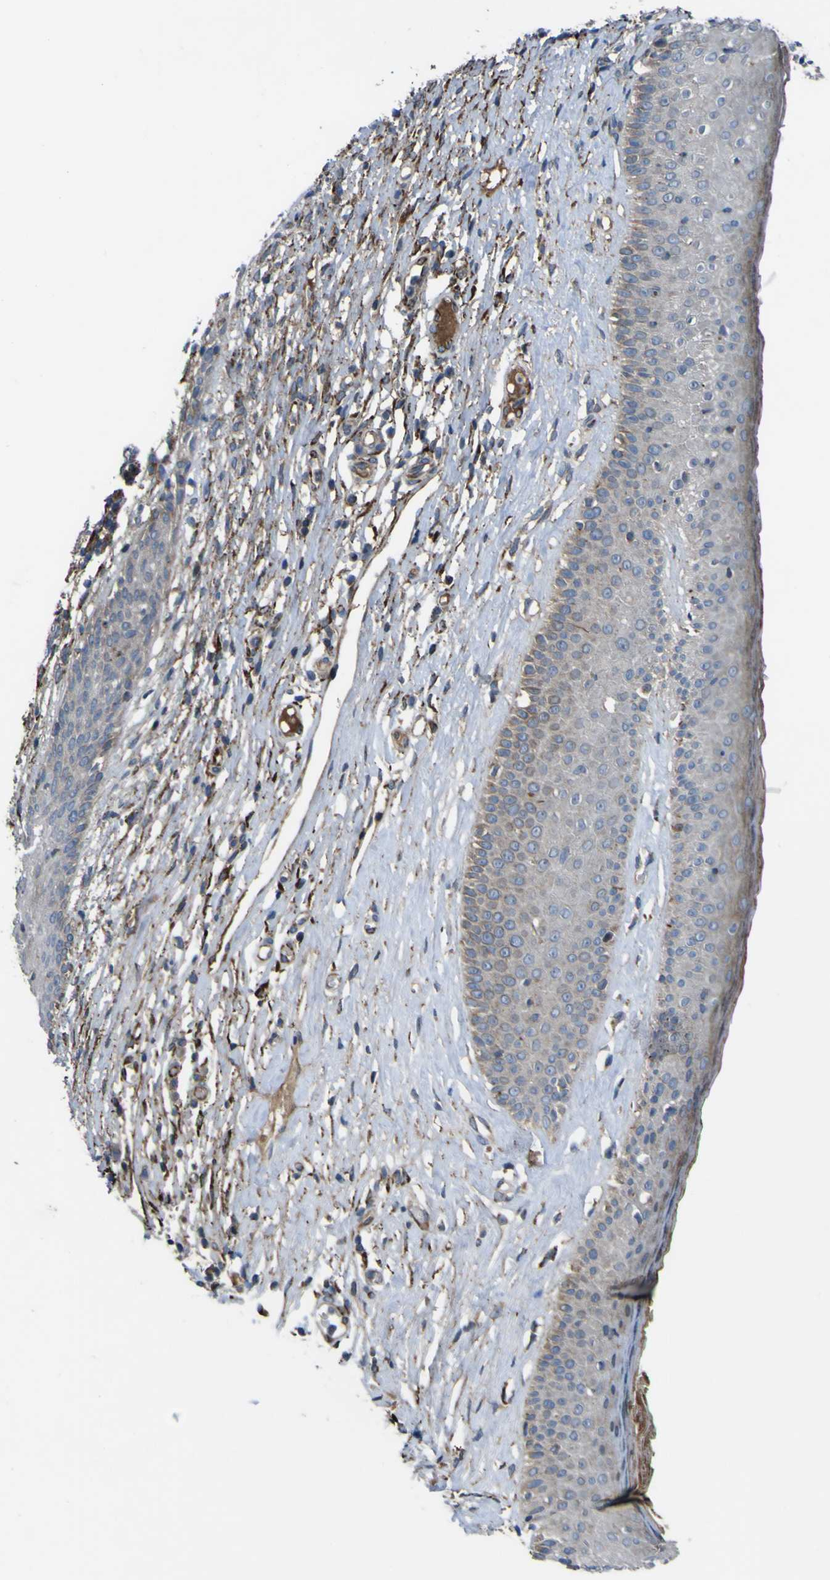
{"staining": {"intensity": "weak", "quantity": "<25%", "location": "cytoplasmic/membranous"}, "tissue": "skin cancer", "cell_type": "Tumor cells", "image_type": "cancer", "snomed": [{"axis": "morphology", "description": "Basal cell carcinoma"}, {"axis": "topography", "description": "Skin"}], "caption": "Basal cell carcinoma (skin) was stained to show a protein in brown. There is no significant positivity in tumor cells. Nuclei are stained in blue.", "gene": "GPLD1", "patient": {"sex": "female", "age": 84}}